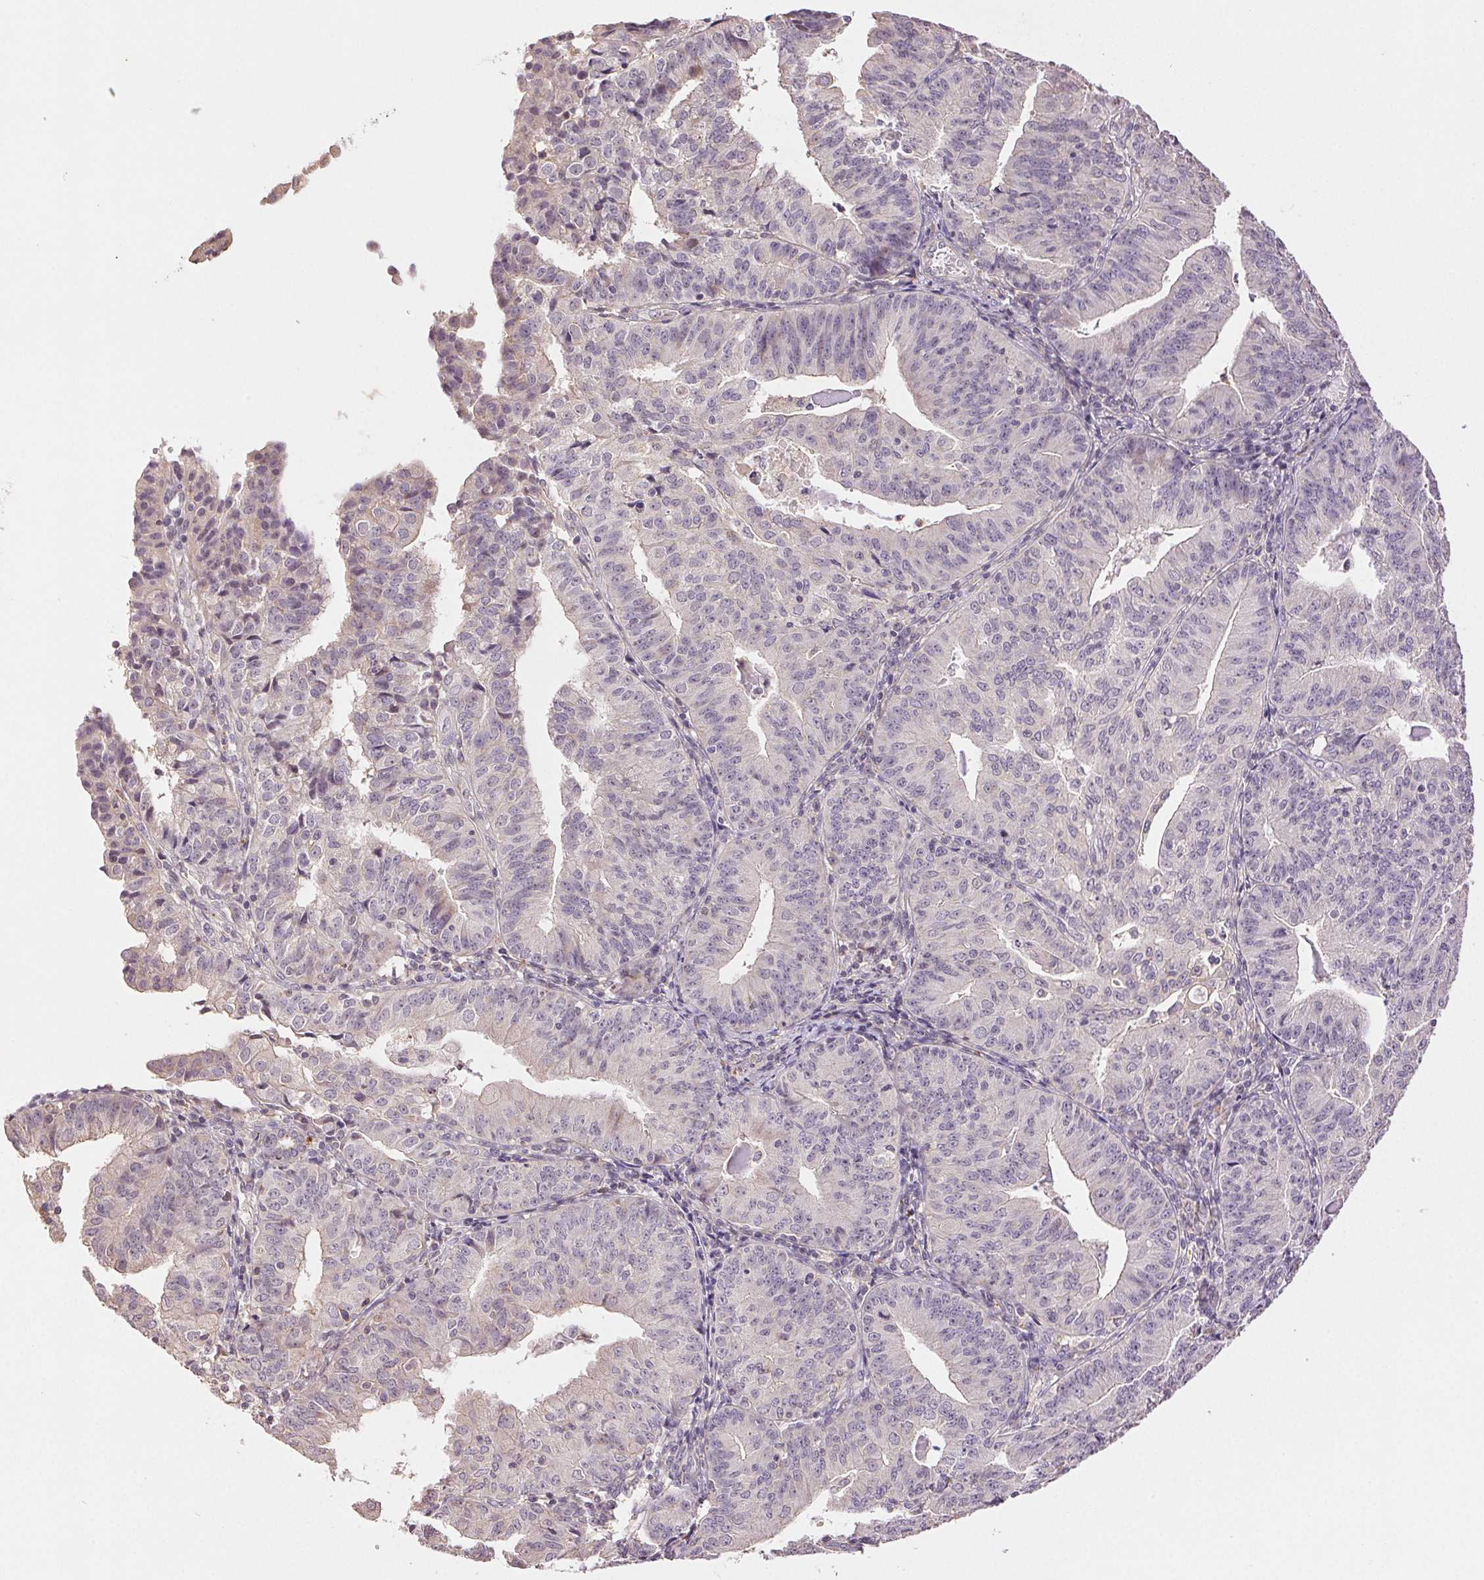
{"staining": {"intensity": "negative", "quantity": "none", "location": "none"}, "tissue": "endometrial cancer", "cell_type": "Tumor cells", "image_type": "cancer", "snomed": [{"axis": "morphology", "description": "Adenocarcinoma, NOS"}, {"axis": "topography", "description": "Endometrium"}], "caption": "Tumor cells are negative for brown protein staining in adenocarcinoma (endometrial). (Immunohistochemistry (ihc), brightfield microscopy, high magnification).", "gene": "TMEM253", "patient": {"sex": "female", "age": 56}}